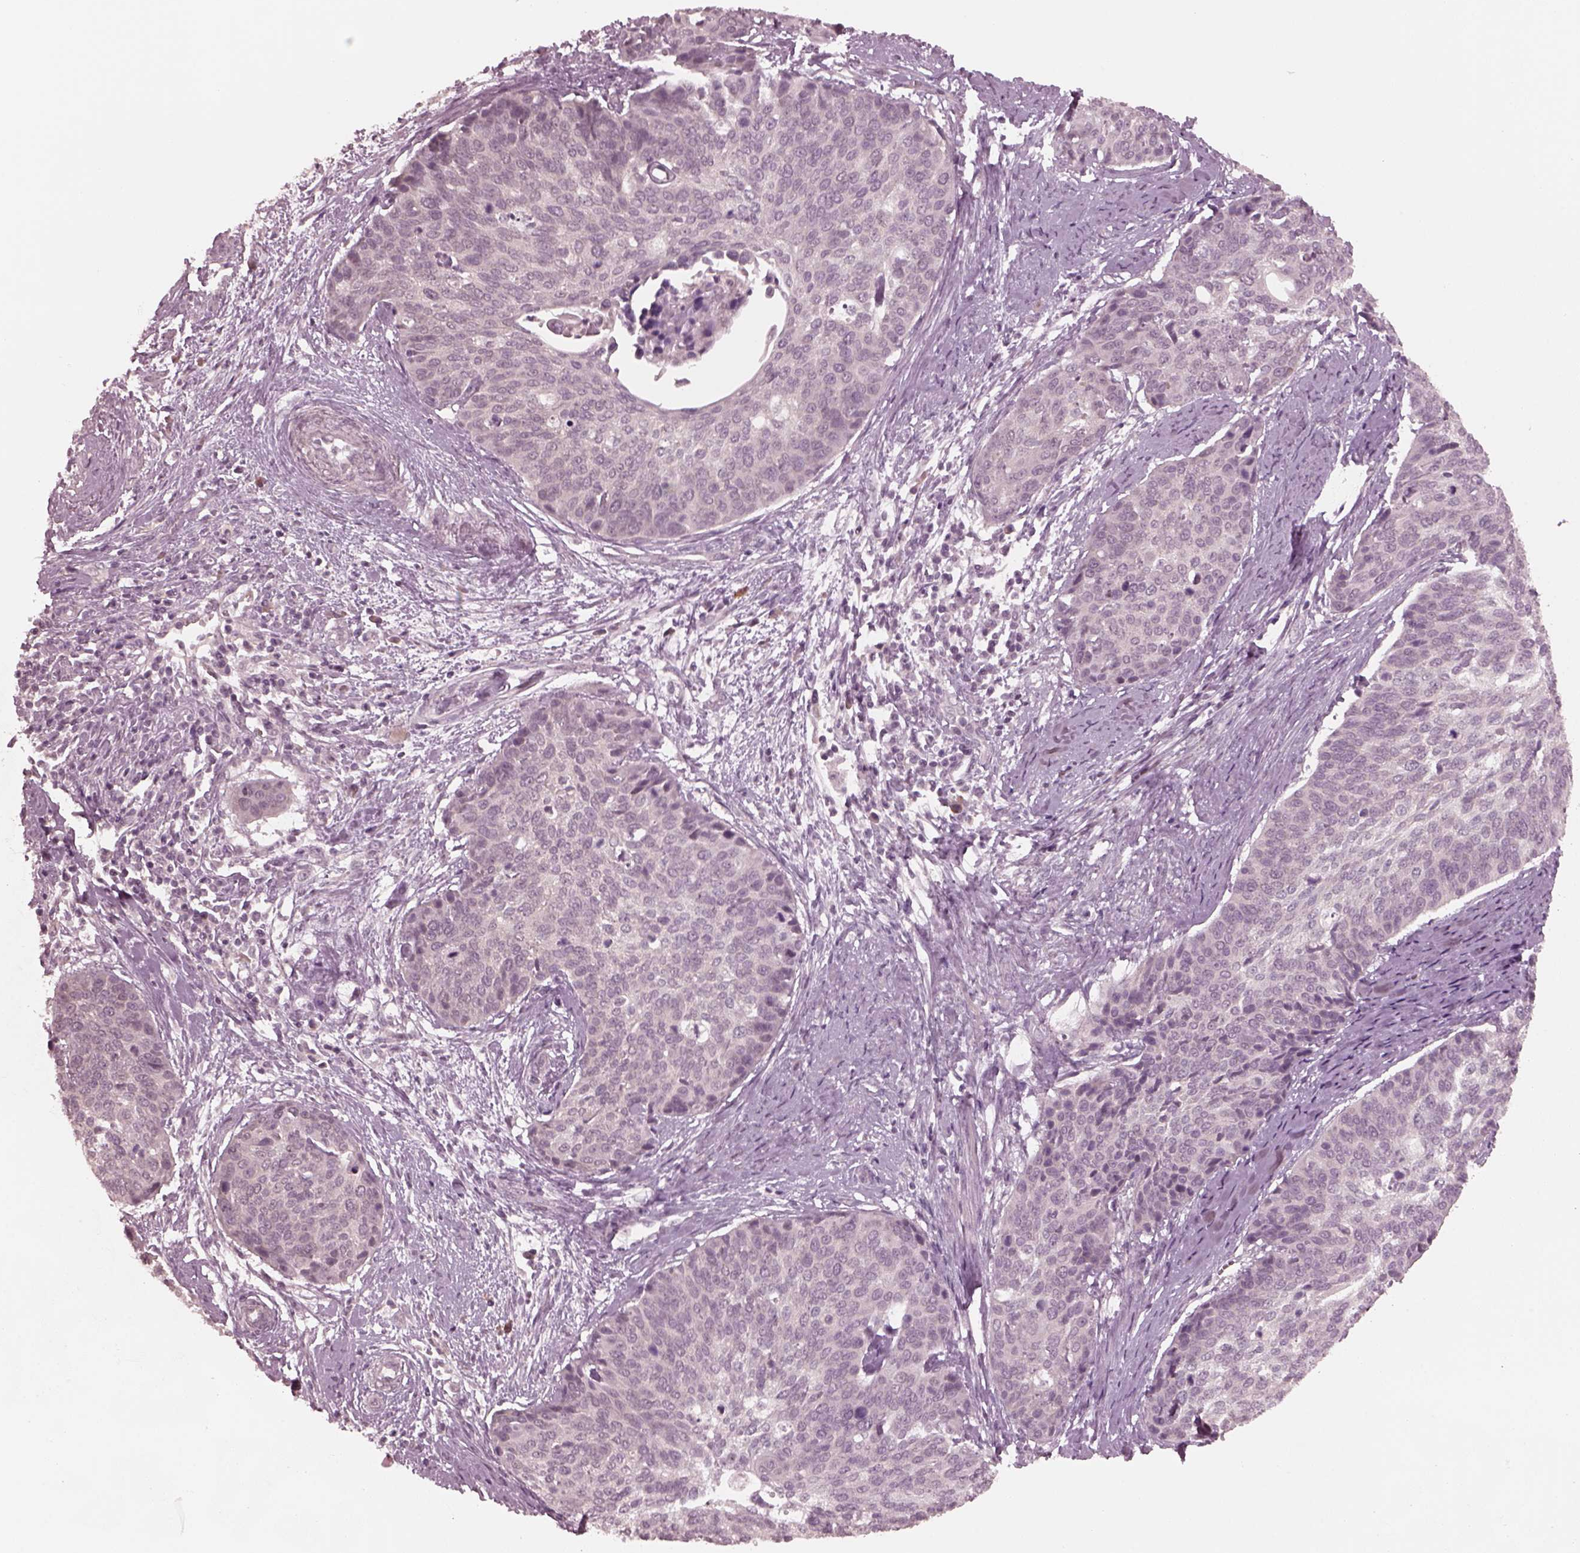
{"staining": {"intensity": "negative", "quantity": "none", "location": "none"}, "tissue": "cervical cancer", "cell_type": "Tumor cells", "image_type": "cancer", "snomed": [{"axis": "morphology", "description": "Squamous cell carcinoma, NOS"}, {"axis": "topography", "description": "Cervix"}], "caption": "Immunohistochemistry photomicrograph of cervical cancer stained for a protein (brown), which exhibits no expression in tumor cells.", "gene": "RGS7", "patient": {"sex": "female", "age": 69}}